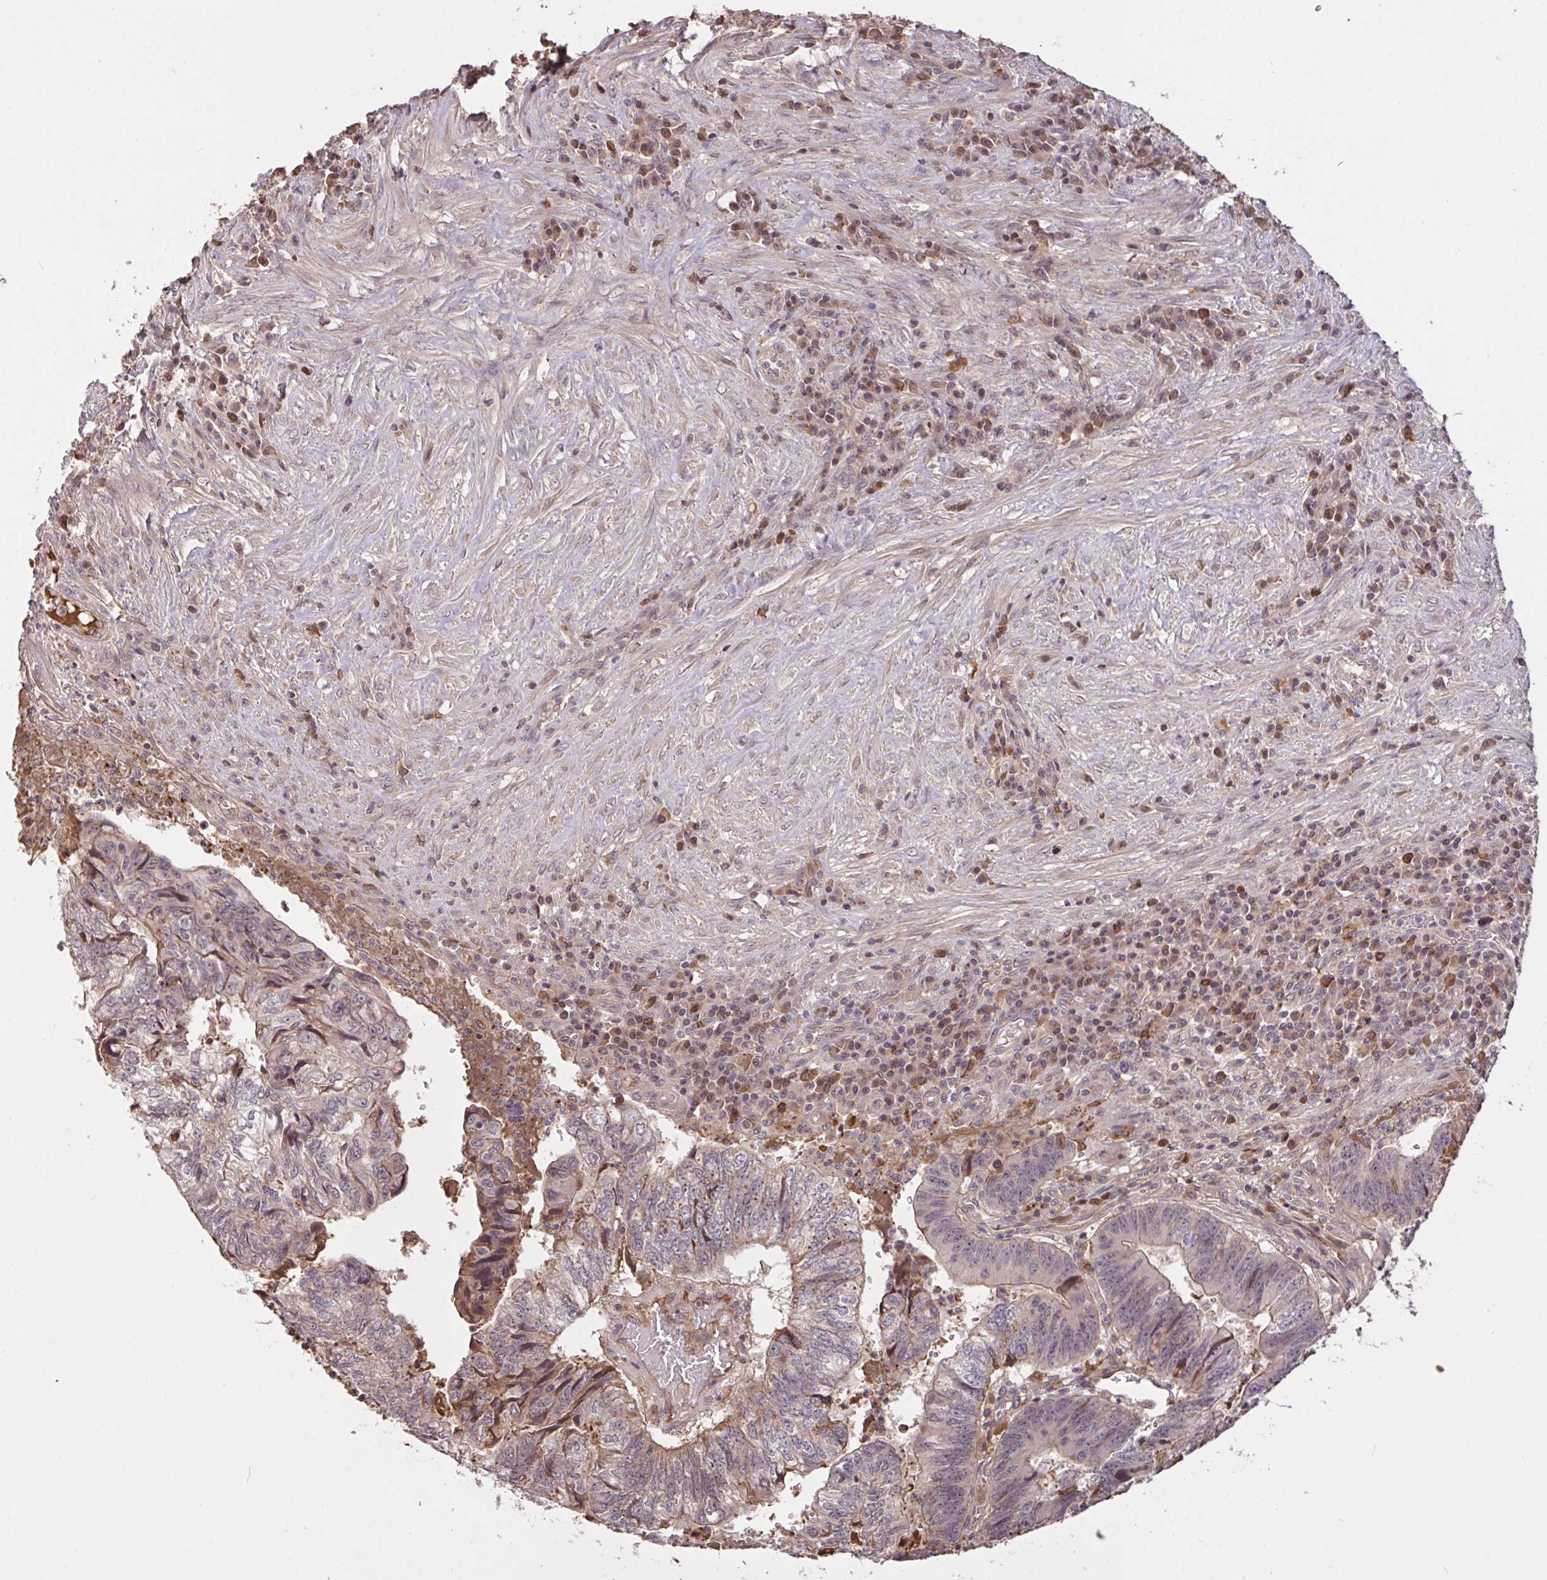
{"staining": {"intensity": "weak", "quantity": "25%-75%", "location": "cytoplasmic/membranous,nuclear"}, "tissue": "colorectal cancer", "cell_type": "Tumor cells", "image_type": "cancer", "snomed": [{"axis": "morphology", "description": "Adenocarcinoma, NOS"}, {"axis": "topography", "description": "Colon"}], "caption": "This micrograph shows adenocarcinoma (colorectal) stained with immunohistochemistry (IHC) to label a protein in brown. The cytoplasmic/membranous and nuclear of tumor cells show weak positivity for the protein. Nuclei are counter-stained blue.", "gene": "FCER1A", "patient": {"sex": "male", "age": 86}}